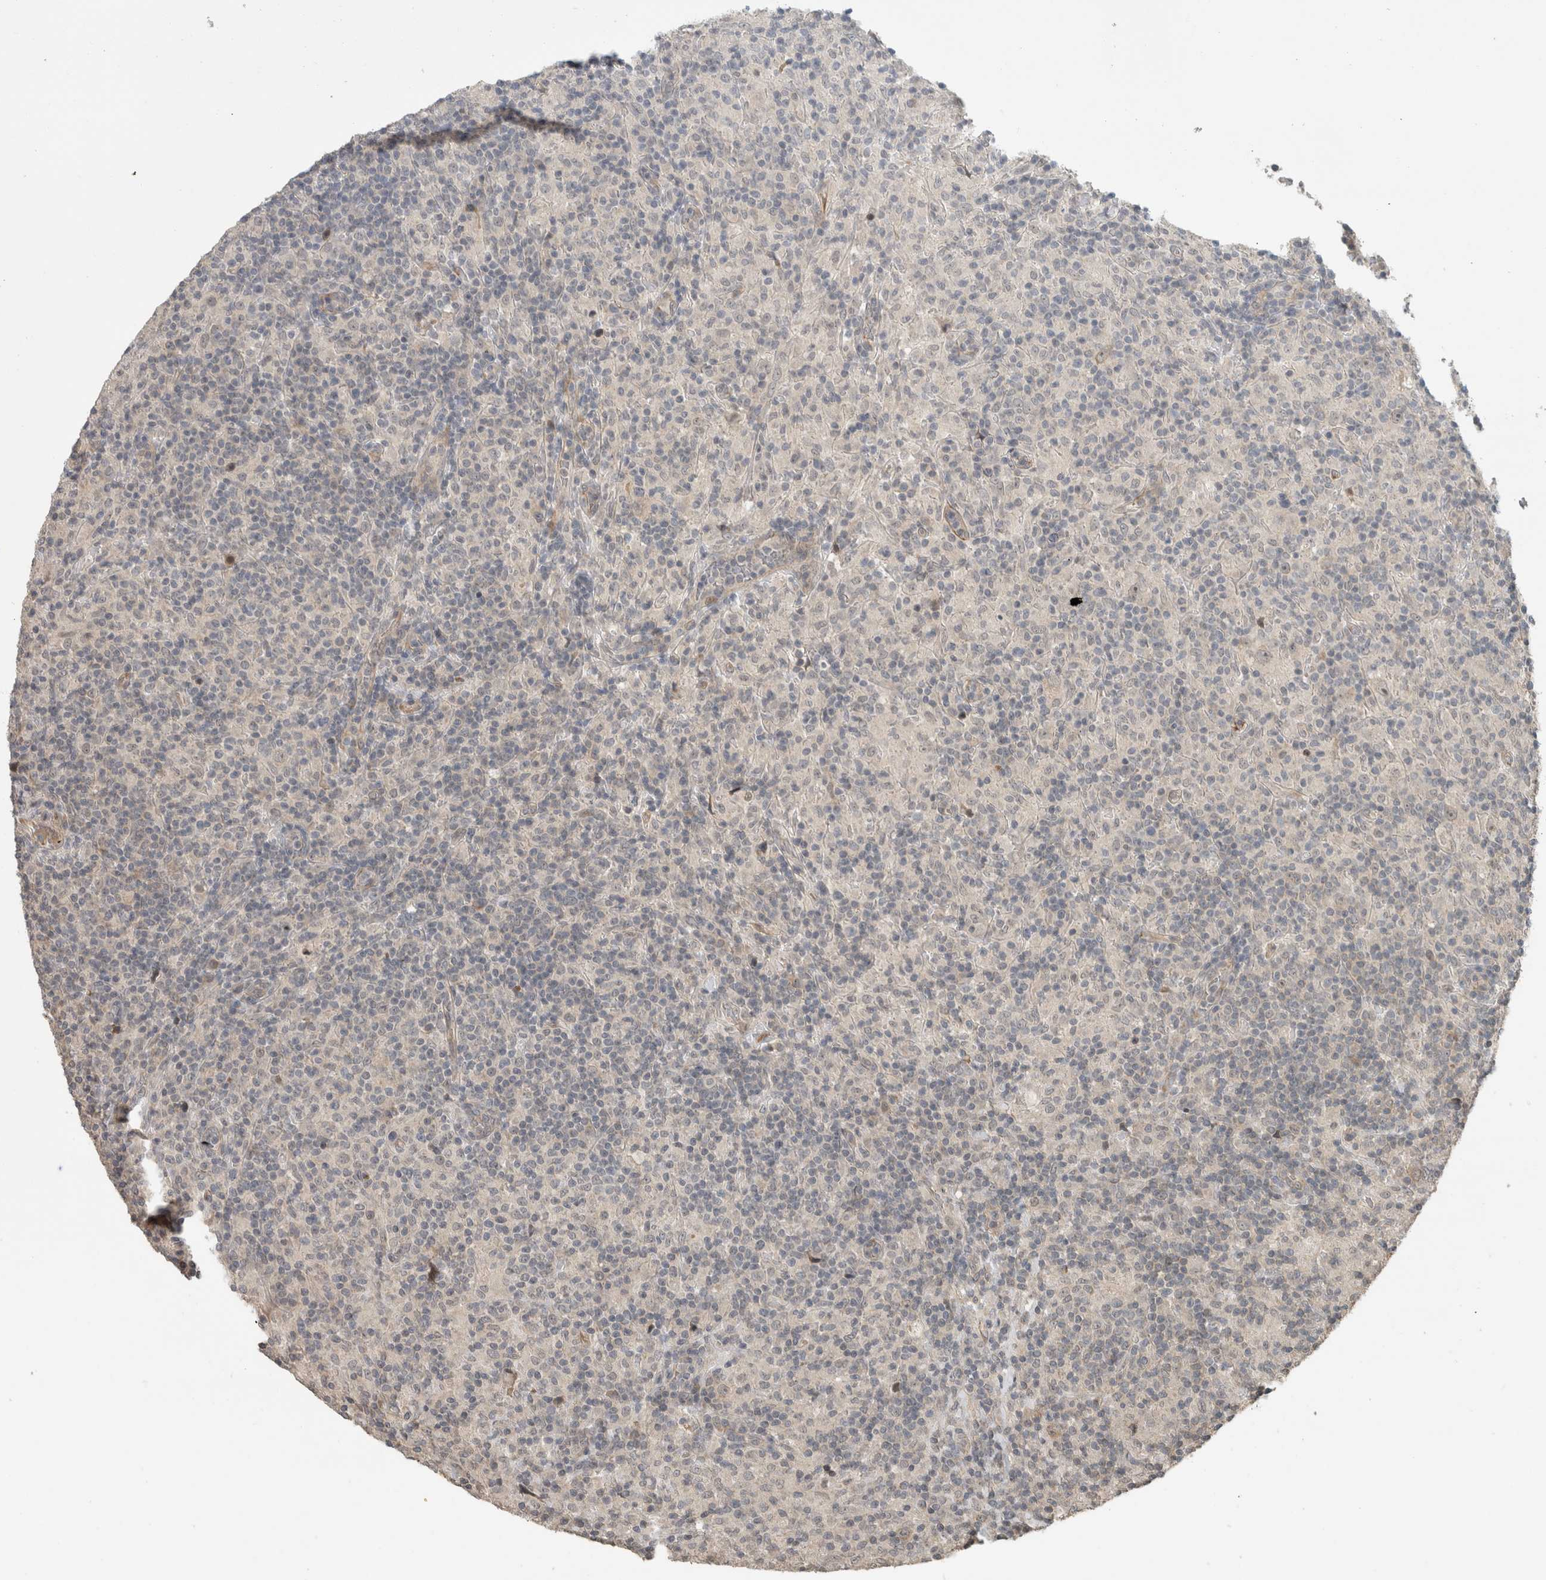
{"staining": {"intensity": "weak", "quantity": "25%-75%", "location": "nuclear"}, "tissue": "lymphoma", "cell_type": "Tumor cells", "image_type": "cancer", "snomed": [{"axis": "morphology", "description": "Hodgkin's disease, NOS"}, {"axis": "topography", "description": "Lymph node"}], "caption": "Protein staining by immunohistochemistry exhibits weak nuclear expression in approximately 25%-75% of tumor cells in lymphoma.", "gene": "ERCC6L2", "patient": {"sex": "male", "age": 70}}